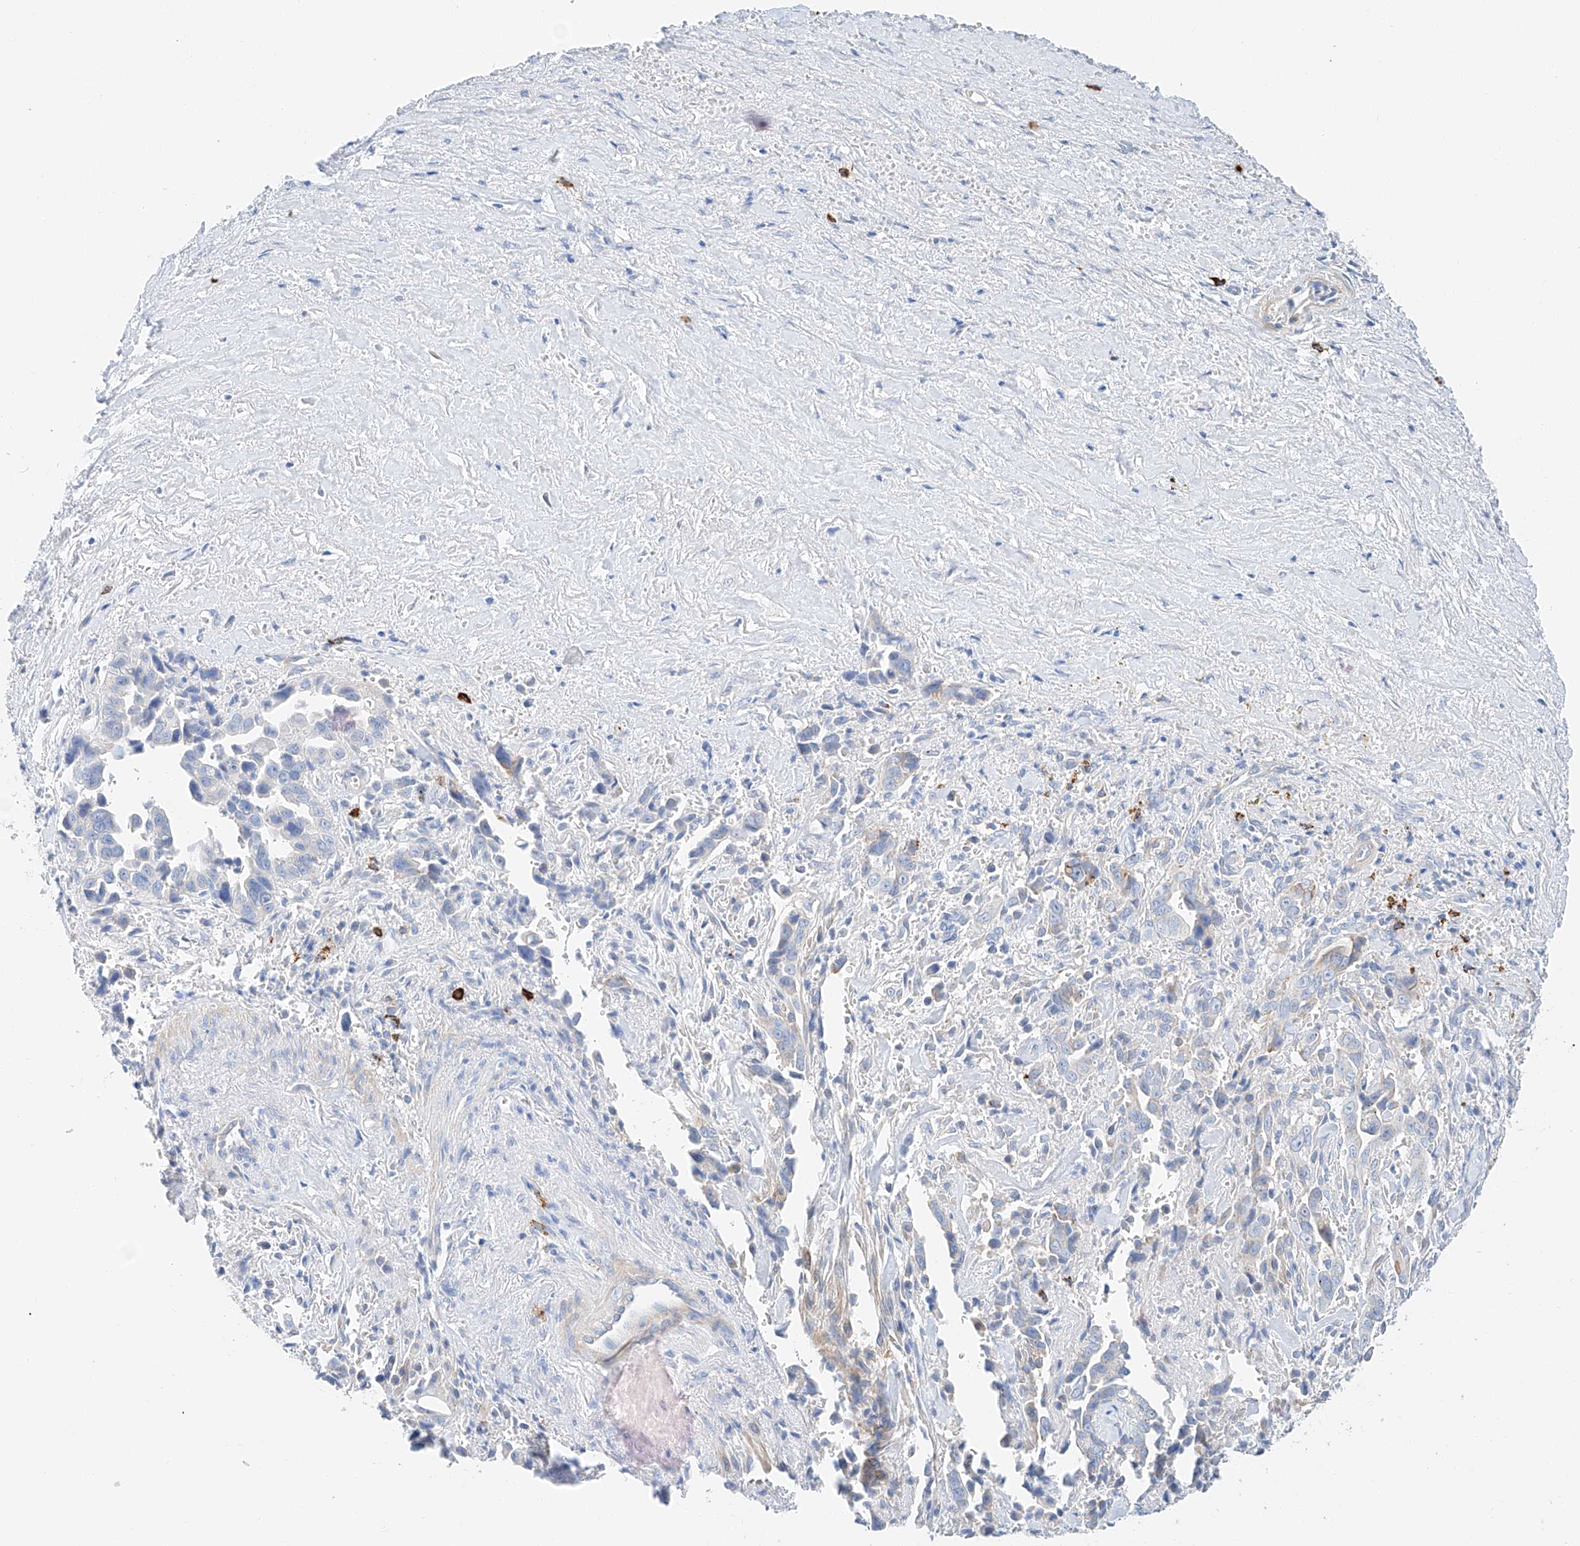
{"staining": {"intensity": "negative", "quantity": "none", "location": "none"}, "tissue": "liver cancer", "cell_type": "Tumor cells", "image_type": "cancer", "snomed": [{"axis": "morphology", "description": "Cholangiocarcinoma"}, {"axis": "topography", "description": "Liver"}], "caption": "Immunohistochemistry (IHC) image of cholangiocarcinoma (liver) stained for a protein (brown), which demonstrates no staining in tumor cells. (Brightfield microscopy of DAB (3,3'-diaminobenzidine) immunohistochemistry (IHC) at high magnification).", "gene": "MINDY4", "patient": {"sex": "female", "age": 79}}